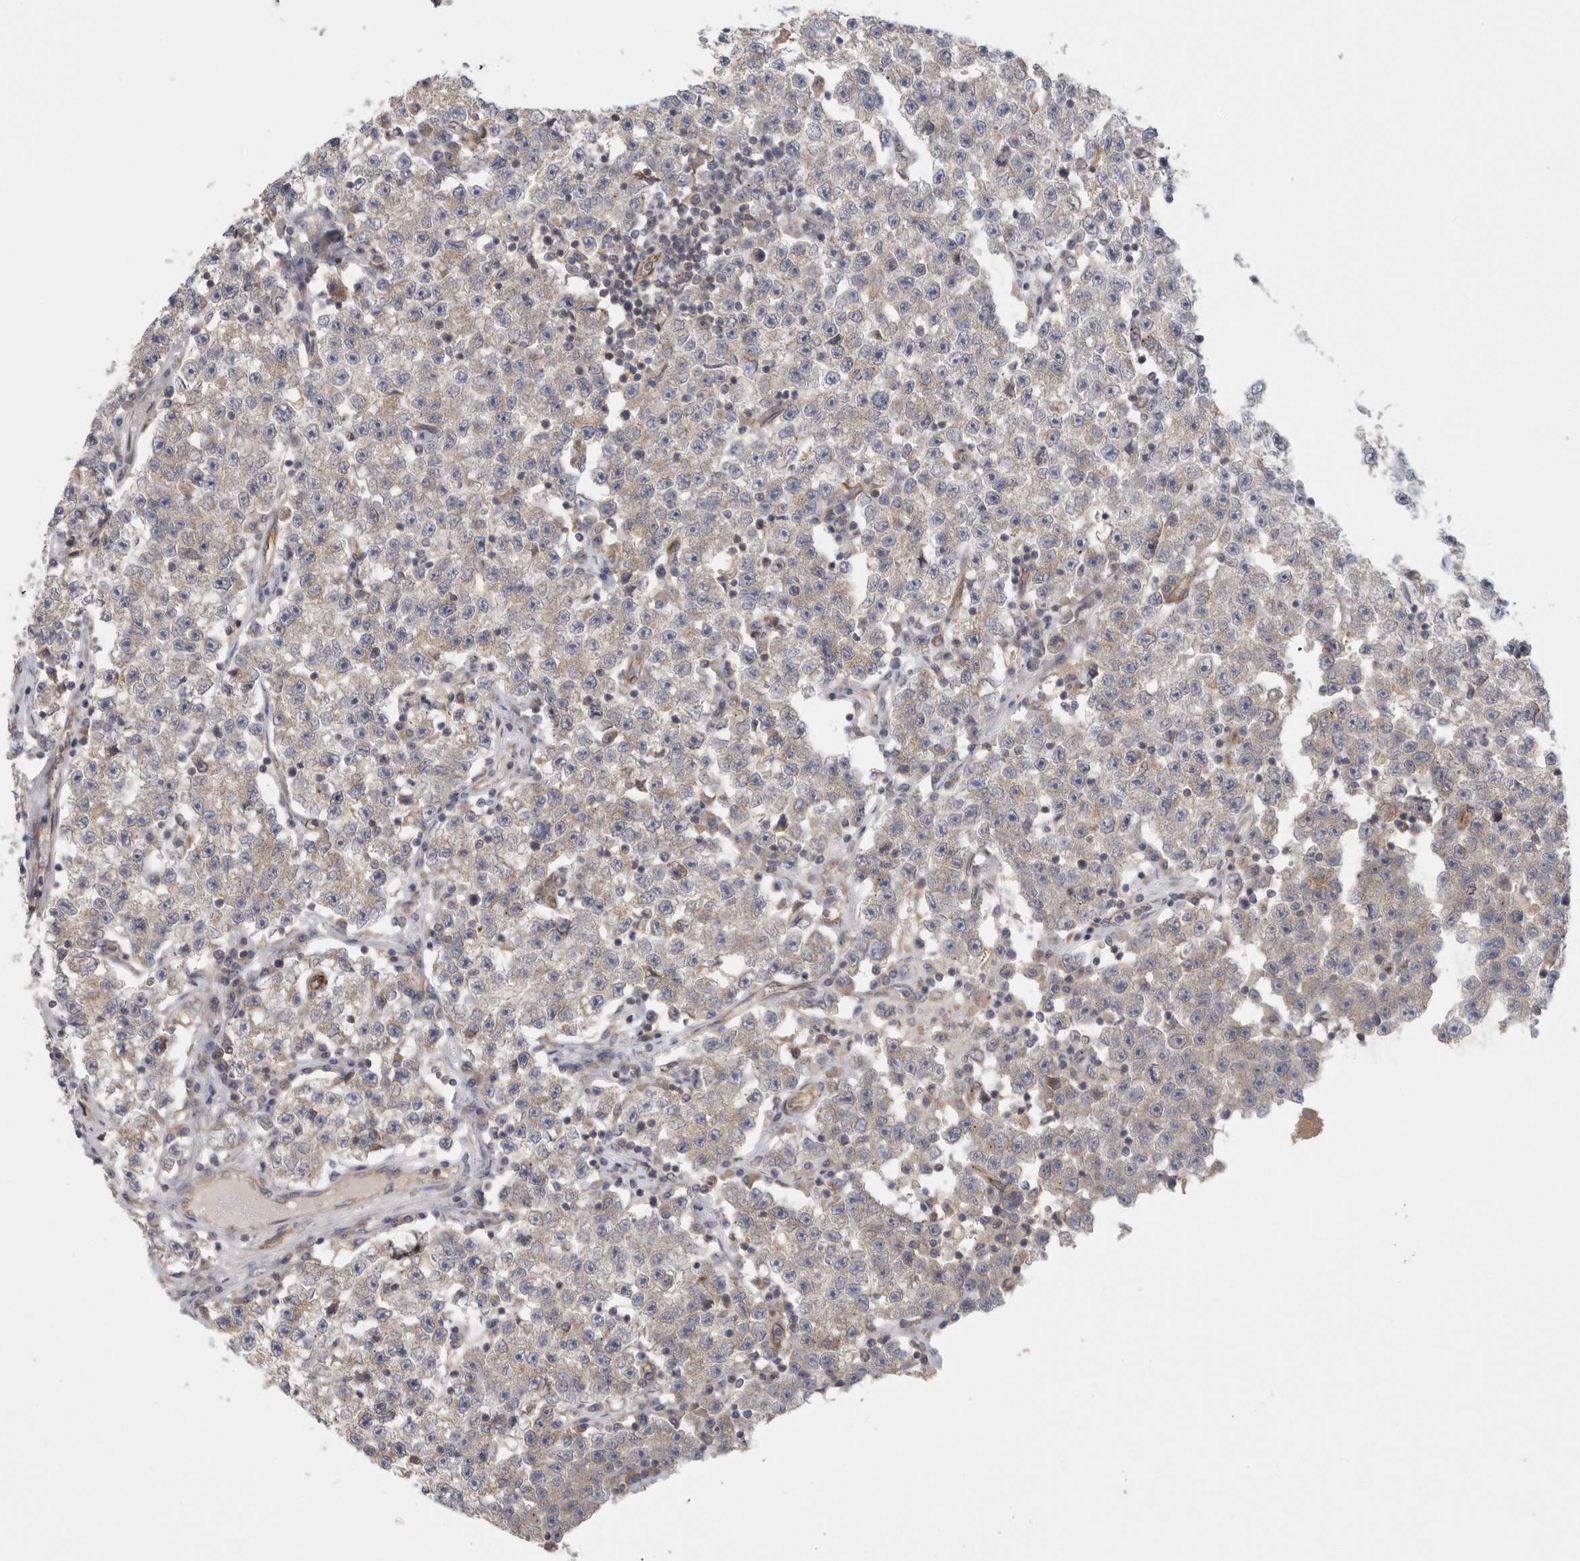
{"staining": {"intensity": "weak", "quantity": "25%-75%", "location": "cytoplasmic/membranous"}, "tissue": "testis cancer", "cell_type": "Tumor cells", "image_type": "cancer", "snomed": [{"axis": "morphology", "description": "Seminoma, NOS"}, {"axis": "topography", "description": "Testis"}], "caption": "Weak cytoplasmic/membranous positivity is present in approximately 25%-75% of tumor cells in testis cancer (seminoma).", "gene": "BCAP29", "patient": {"sex": "male", "age": 22}}